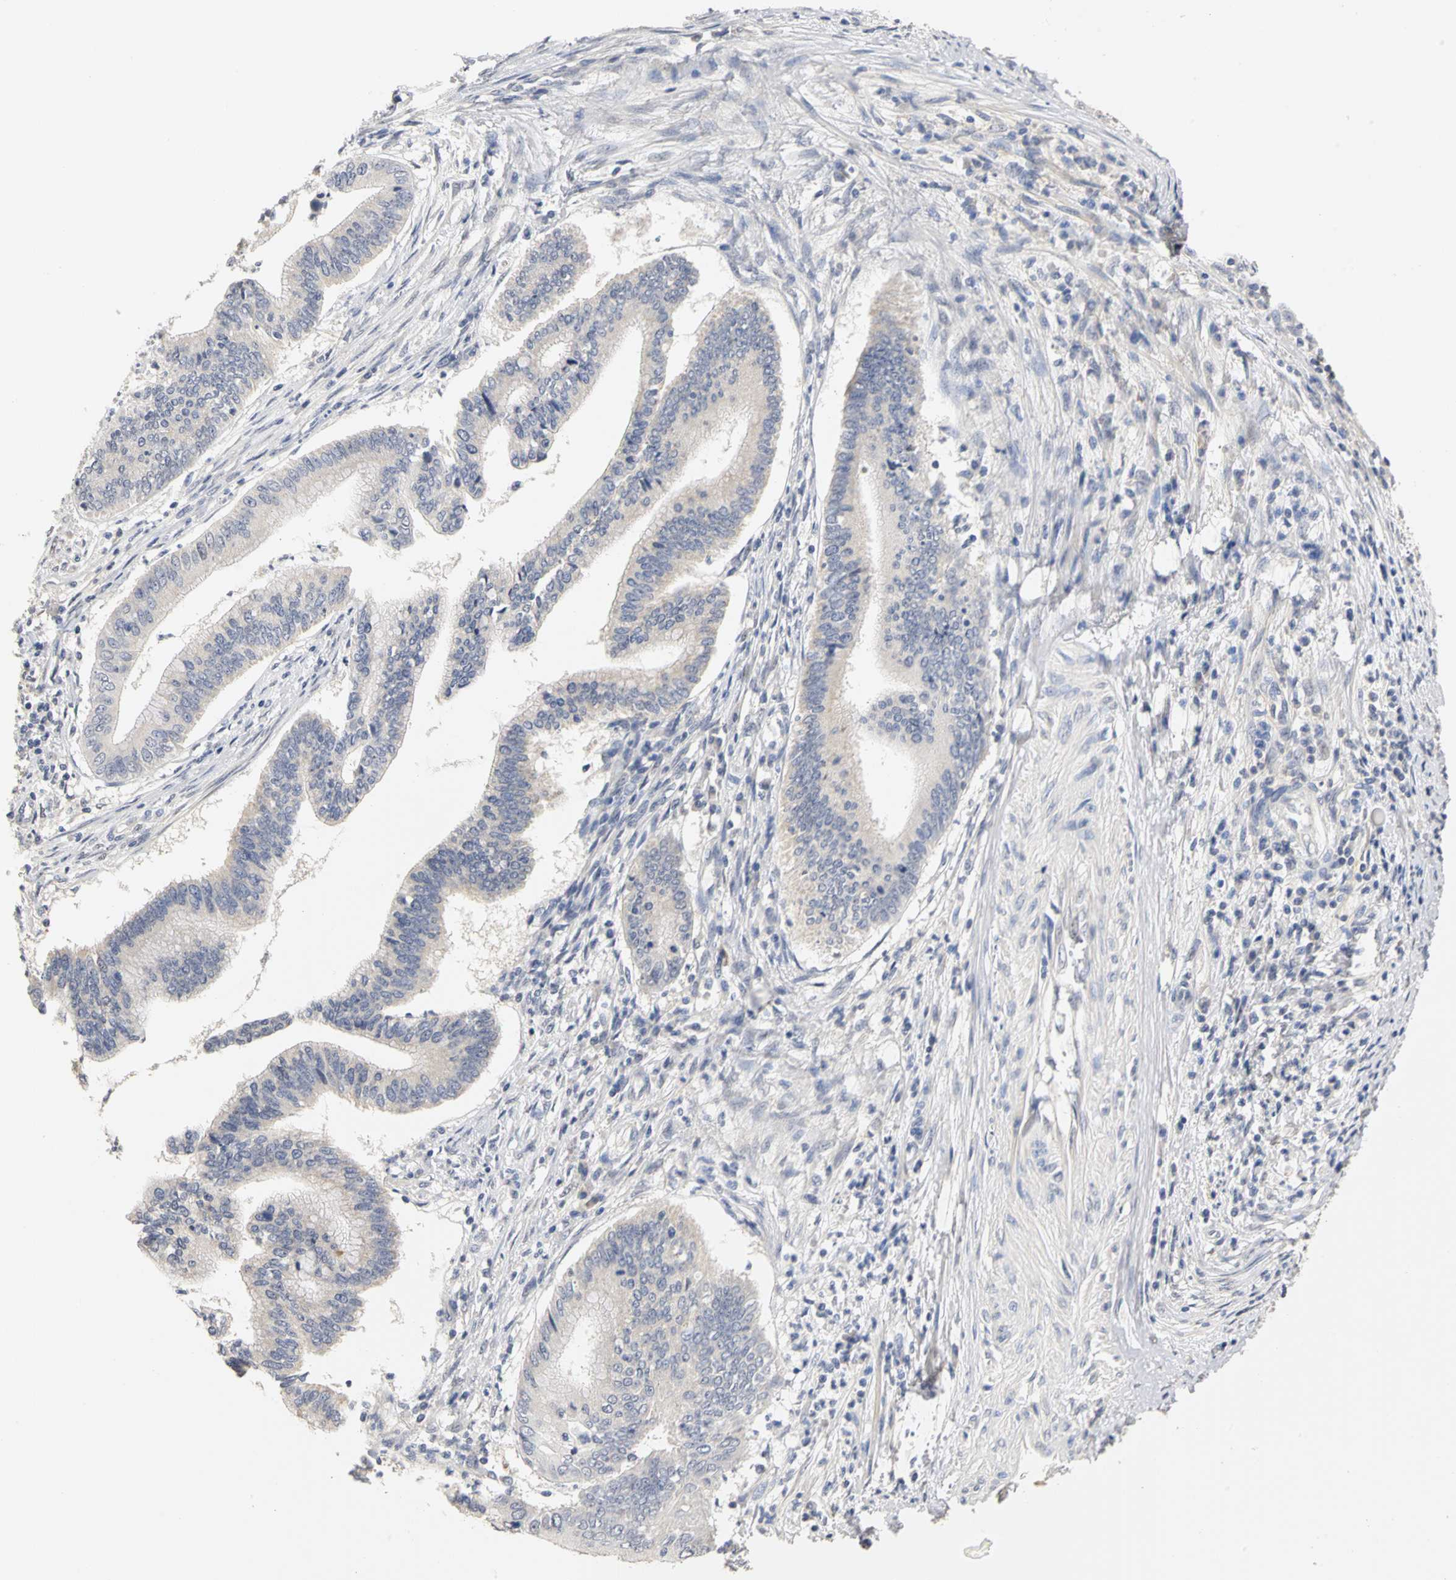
{"staining": {"intensity": "negative", "quantity": "none", "location": "none"}, "tissue": "cervical cancer", "cell_type": "Tumor cells", "image_type": "cancer", "snomed": [{"axis": "morphology", "description": "Adenocarcinoma, NOS"}, {"axis": "topography", "description": "Cervix"}], "caption": "Cervical cancer stained for a protein using IHC reveals no positivity tumor cells.", "gene": "PGR", "patient": {"sex": "female", "age": 36}}